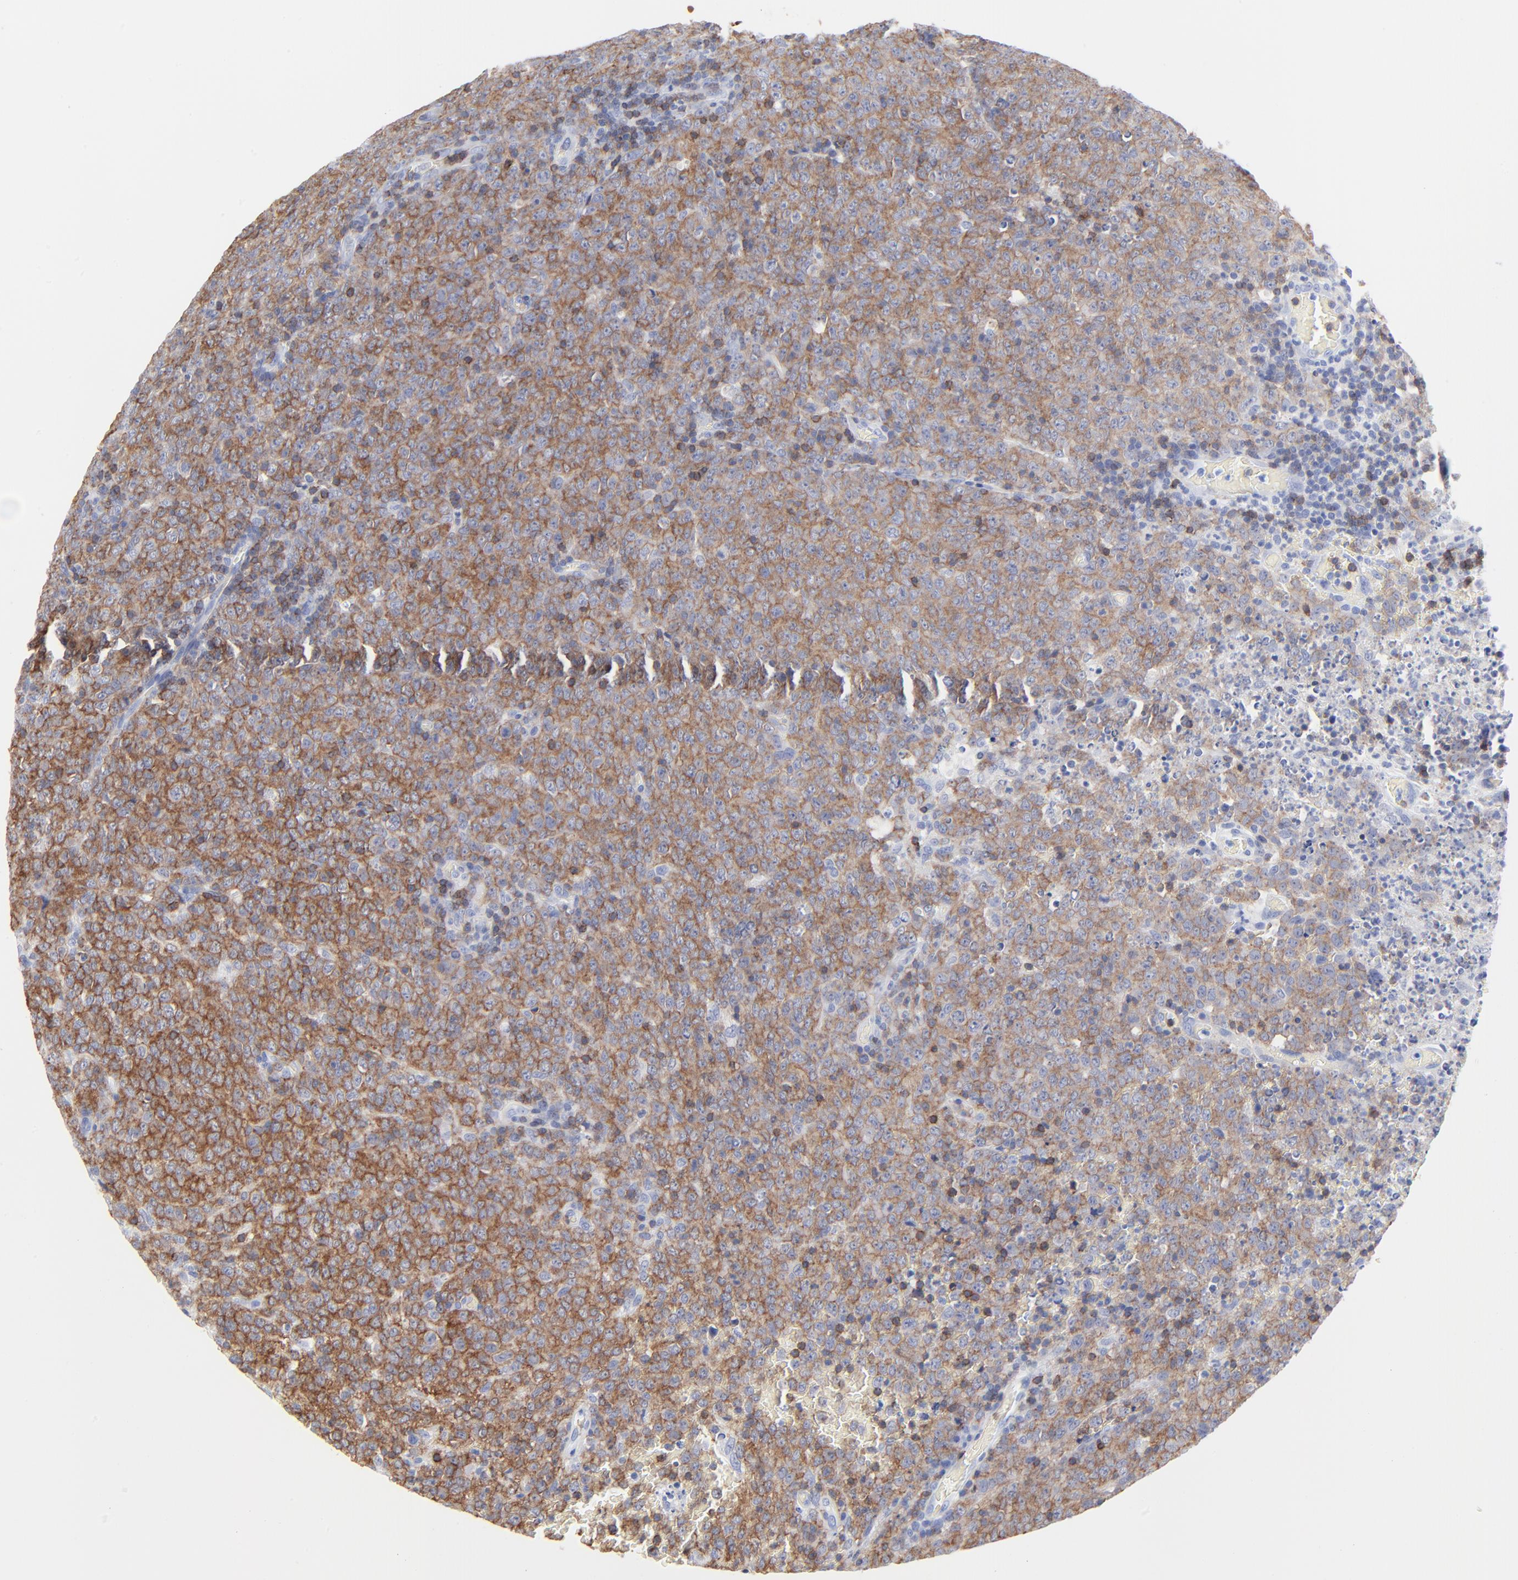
{"staining": {"intensity": "moderate", "quantity": "25%-75%", "location": "cytoplasmic/membranous"}, "tissue": "lymphoma", "cell_type": "Tumor cells", "image_type": "cancer", "snomed": [{"axis": "morphology", "description": "Malignant lymphoma, non-Hodgkin's type, High grade"}, {"axis": "topography", "description": "Tonsil"}], "caption": "Lymphoma stained with DAB (3,3'-diaminobenzidine) immunohistochemistry (IHC) demonstrates medium levels of moderate cytoplasmic/membranous staining in approximately 25%-75% of tumor cells.", "gene": "LCK", "patient": {"sex": "female", "age": 36}}